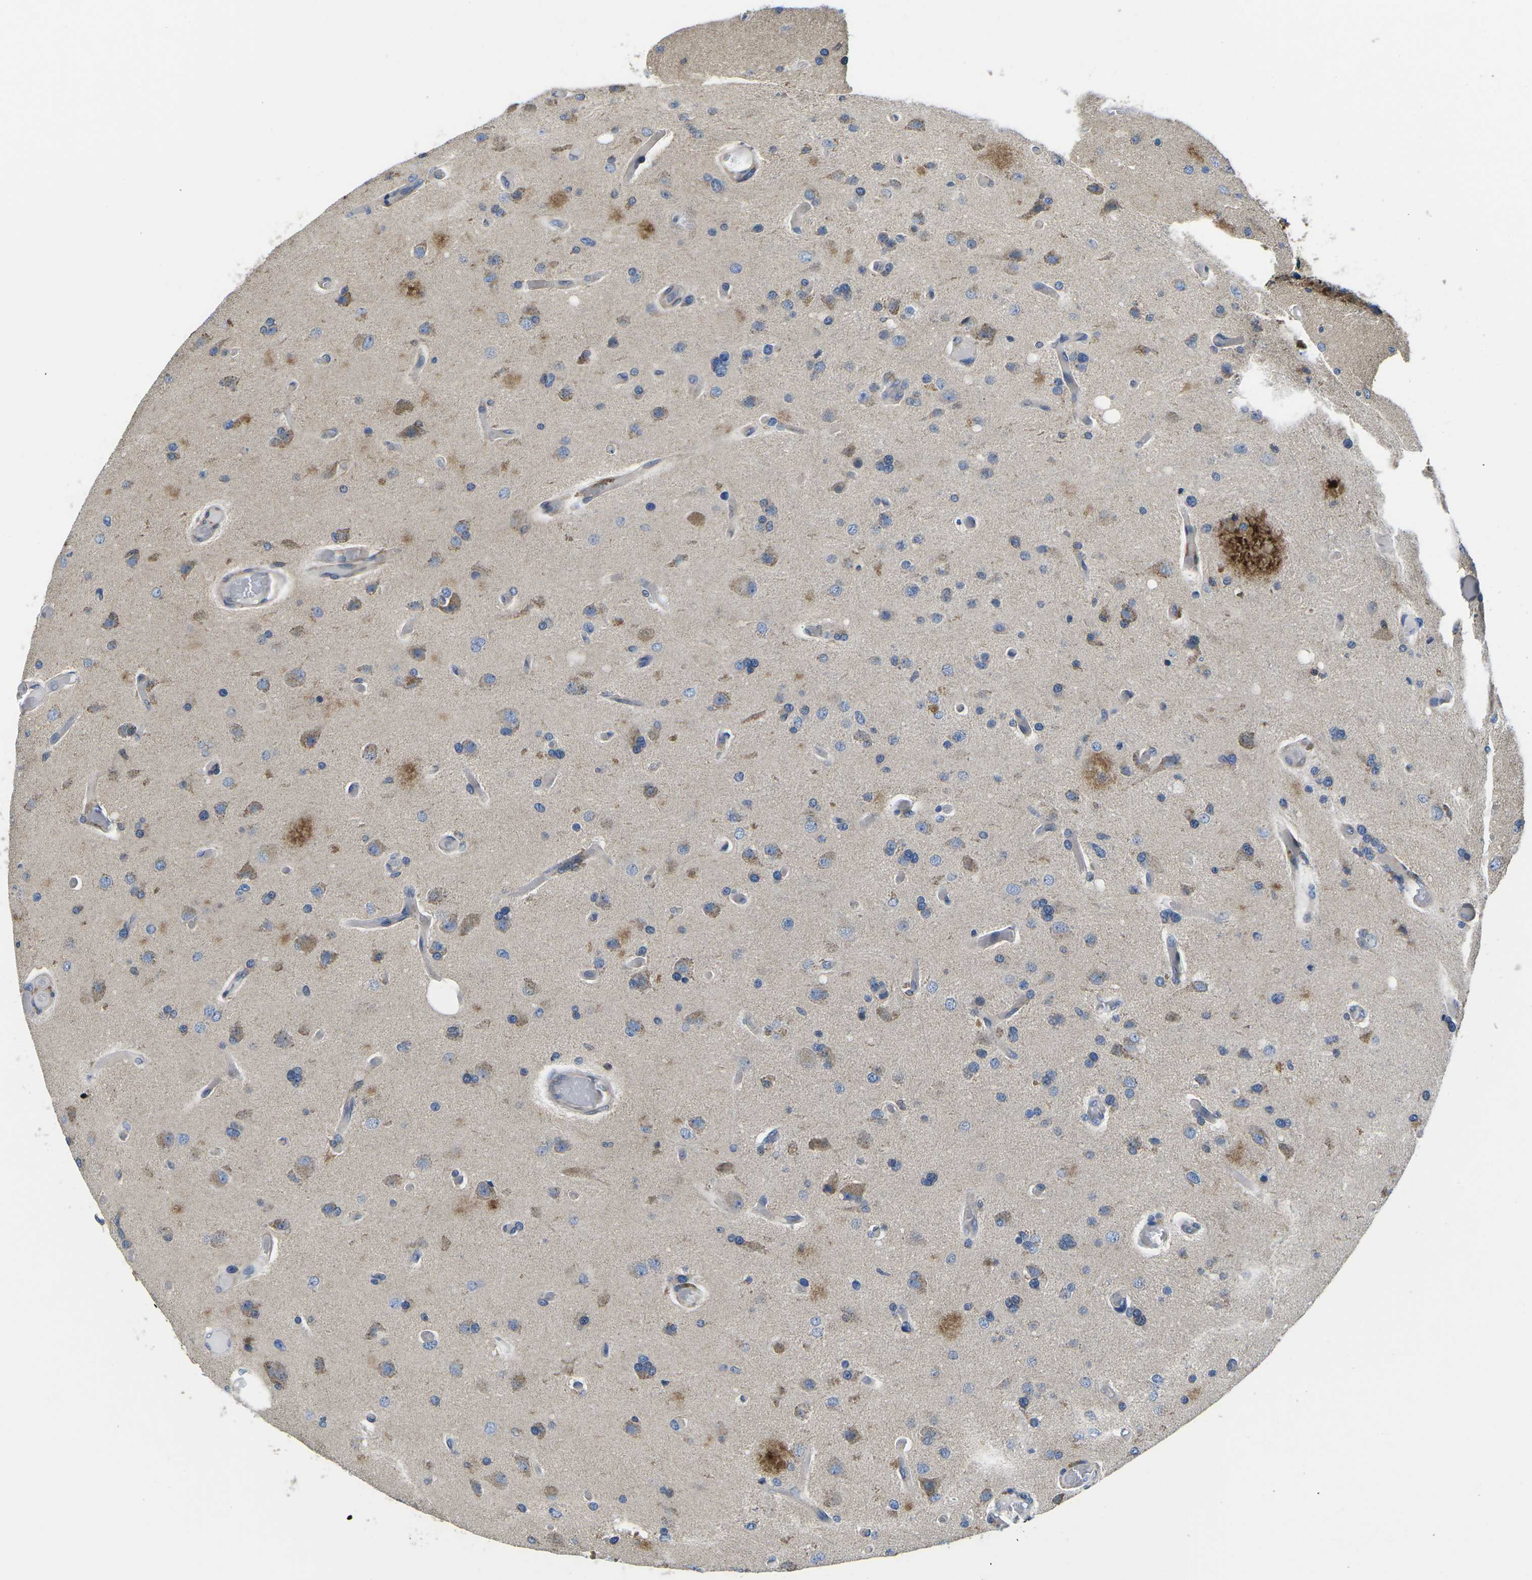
{"staining": {"intensity": "moderate", "quantity": "<25%", "location": "cytoplasmic/membranous"}, "tissue": "glioma", "cell_type": "Tumor cells", "image_type": "cancer", "snomed": [{"axis": "morphology", "description": "Normal tissue, NOS"}, {"axis": "morphology", "description": "Glioma, malignant, High grade"}, {"axis": "topography", "description": "Cerebral cortex"}], "caption": "Immunohistochemical staining of glioma shows moderate cytoplasmic/membranous protein positivity in about <25% of tumor cells.", "gene": "TMEFF2", "patient": {"sex": "male", "age": 77}}